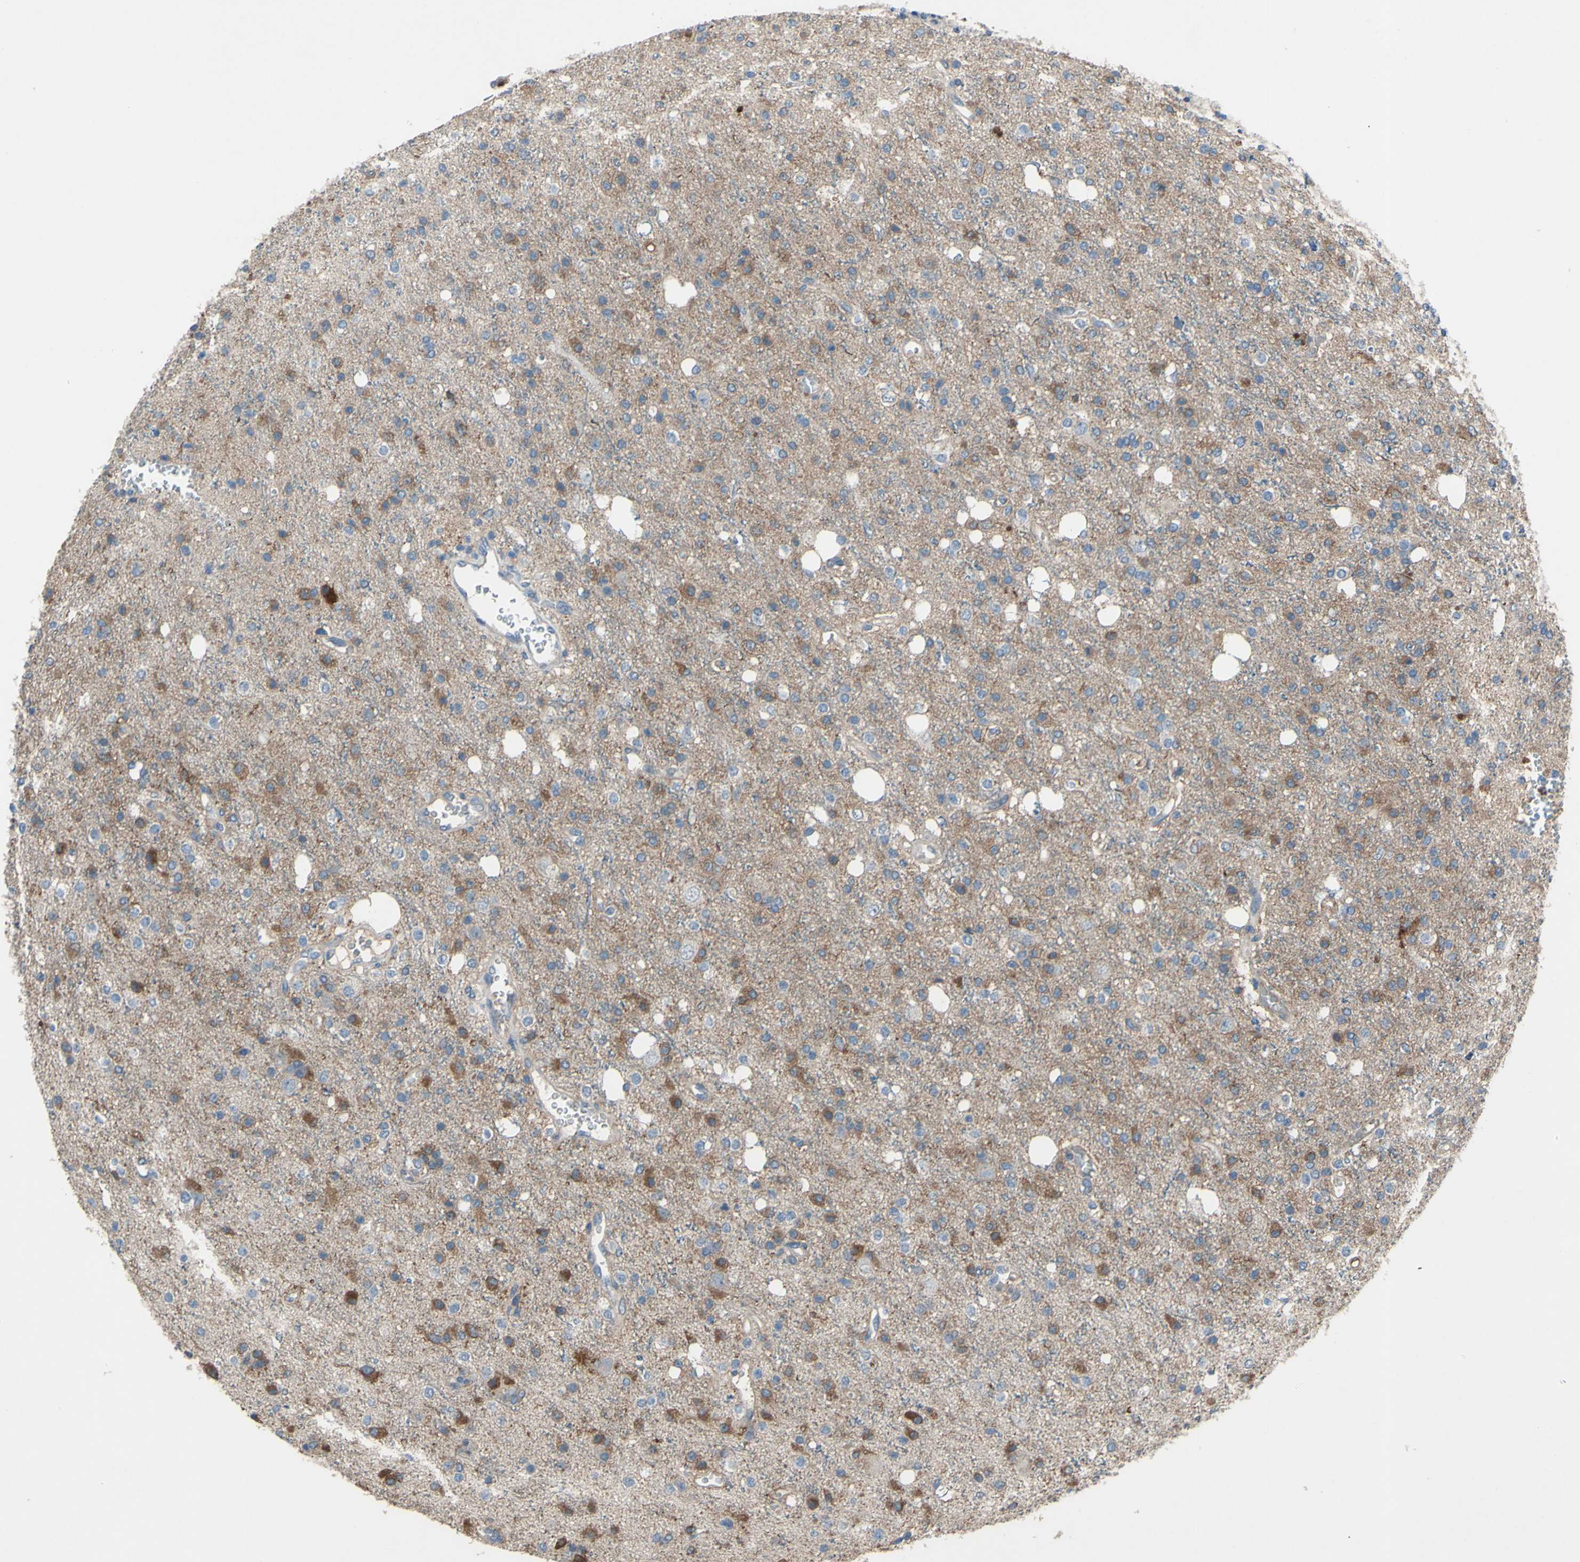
{"staining": {"intensity": "moderate", "quantity": "25%-75%", "location": "cytoplasmic/membranous"}, "tissue": "glioma", "cell_type": "Tumor cells", "image_type": "cancer", "snomed": [{"axis": "morphology", "description": "Glioma, malignant, High grade"}, {"axis": "topography", "description": "Brain"}], "caption": "Malignant glioma (high-grade) stained for a protein (brown) shows moderate cytoplasmic/membranous positive staining in approximately 25%-75% of tumor cells.", "gene": "GRAMD2B", "patient": {"sex": "male", "age": 47}}